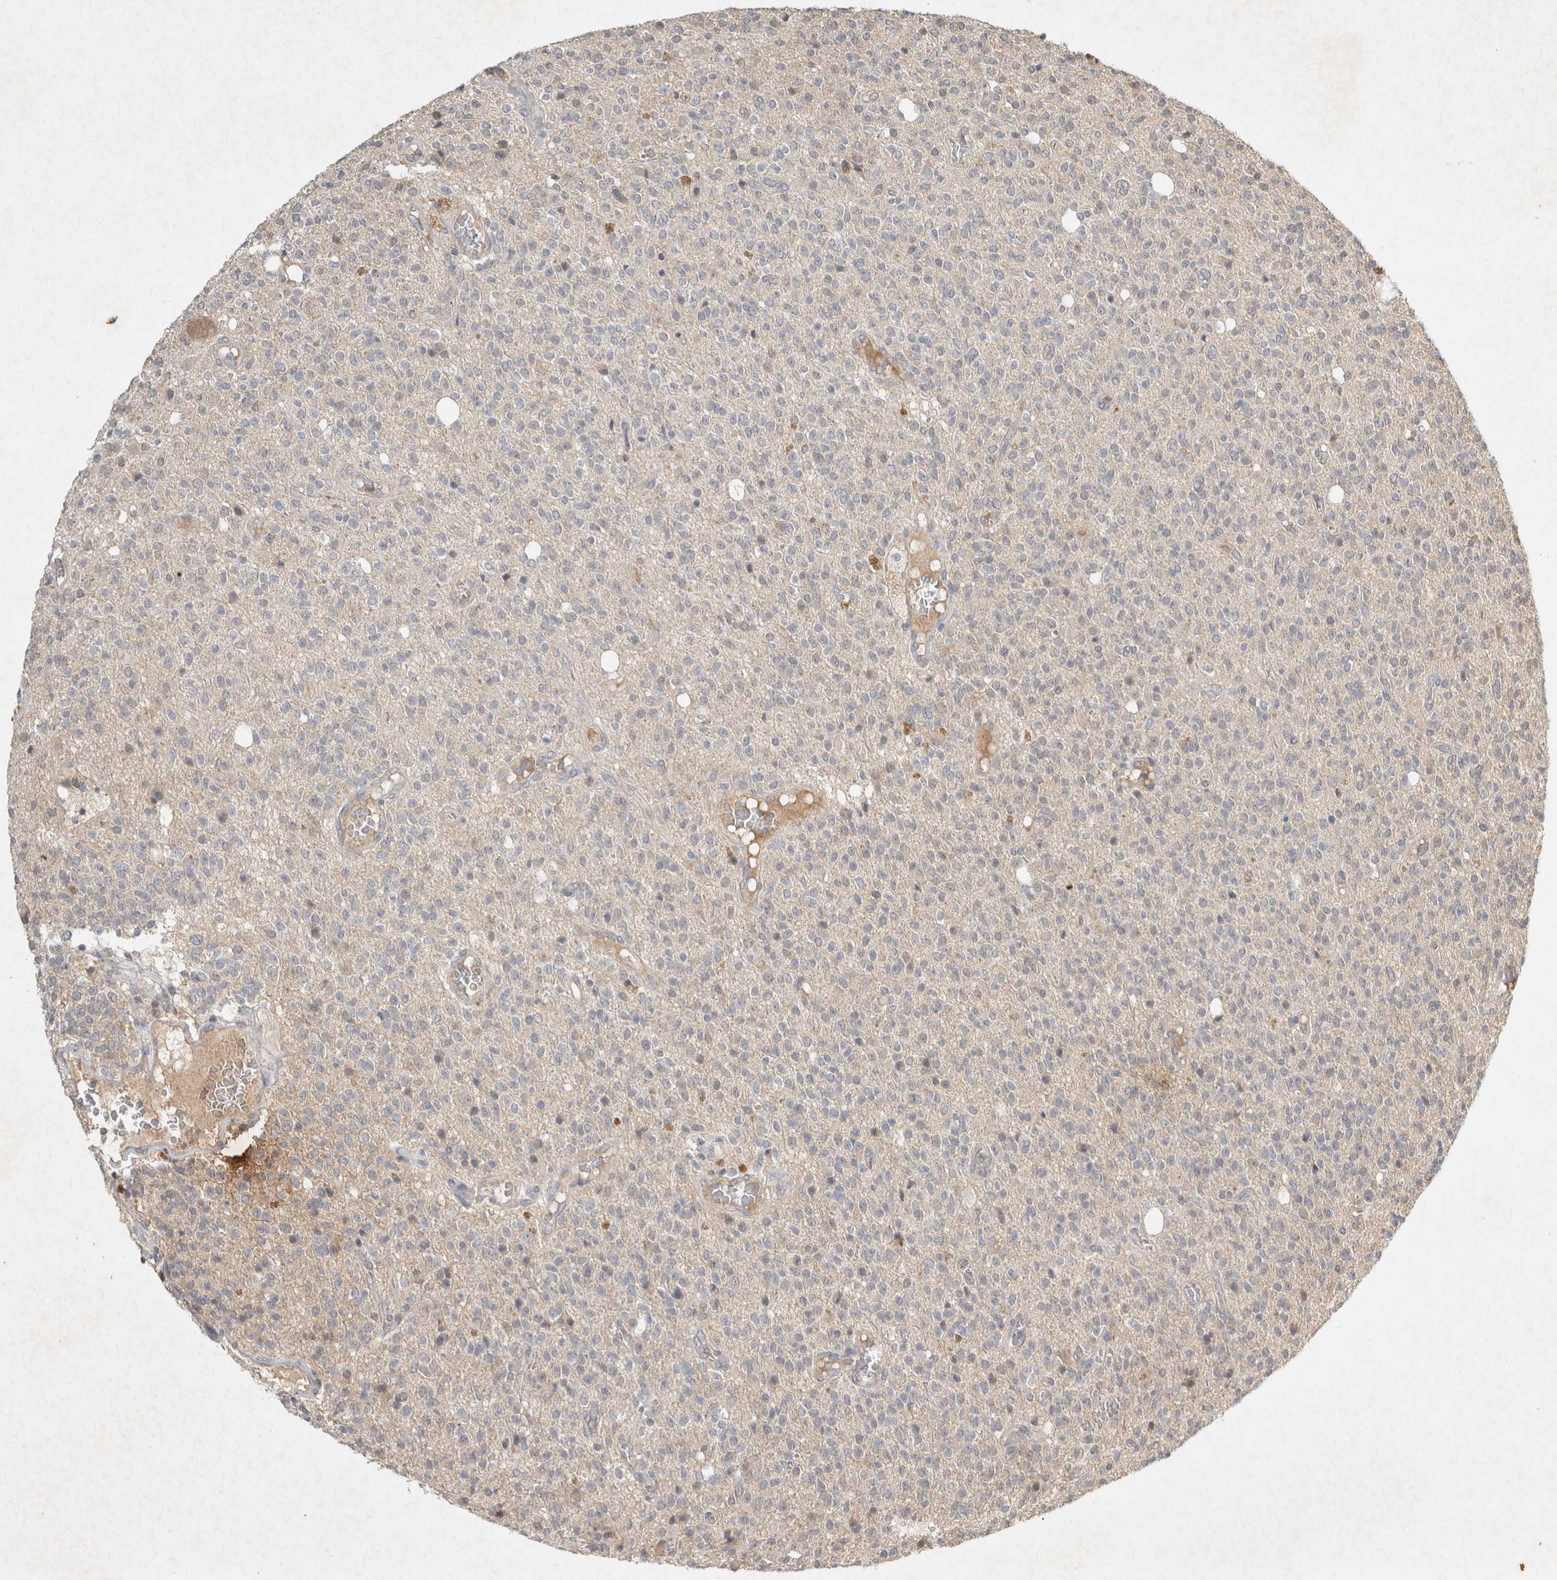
{"staining": {"intensity": "negative", "quantity": "none", "location": "none"}, "tissue": "glioma", "cell_type": "Tumor cells", "image_type": "cancer", "snomed": [{"axis": "morphology", "description": "Glioma, malignant, High grade"}, {"axis": "topography", "description": "Brain"}], "caption": "The IHC histopathology image has no significant expression in tumor cells of high-grade glioma (malignant) tissue.", "gene": "LOXL2", "patient": {"sex": "male", "age": 34}}